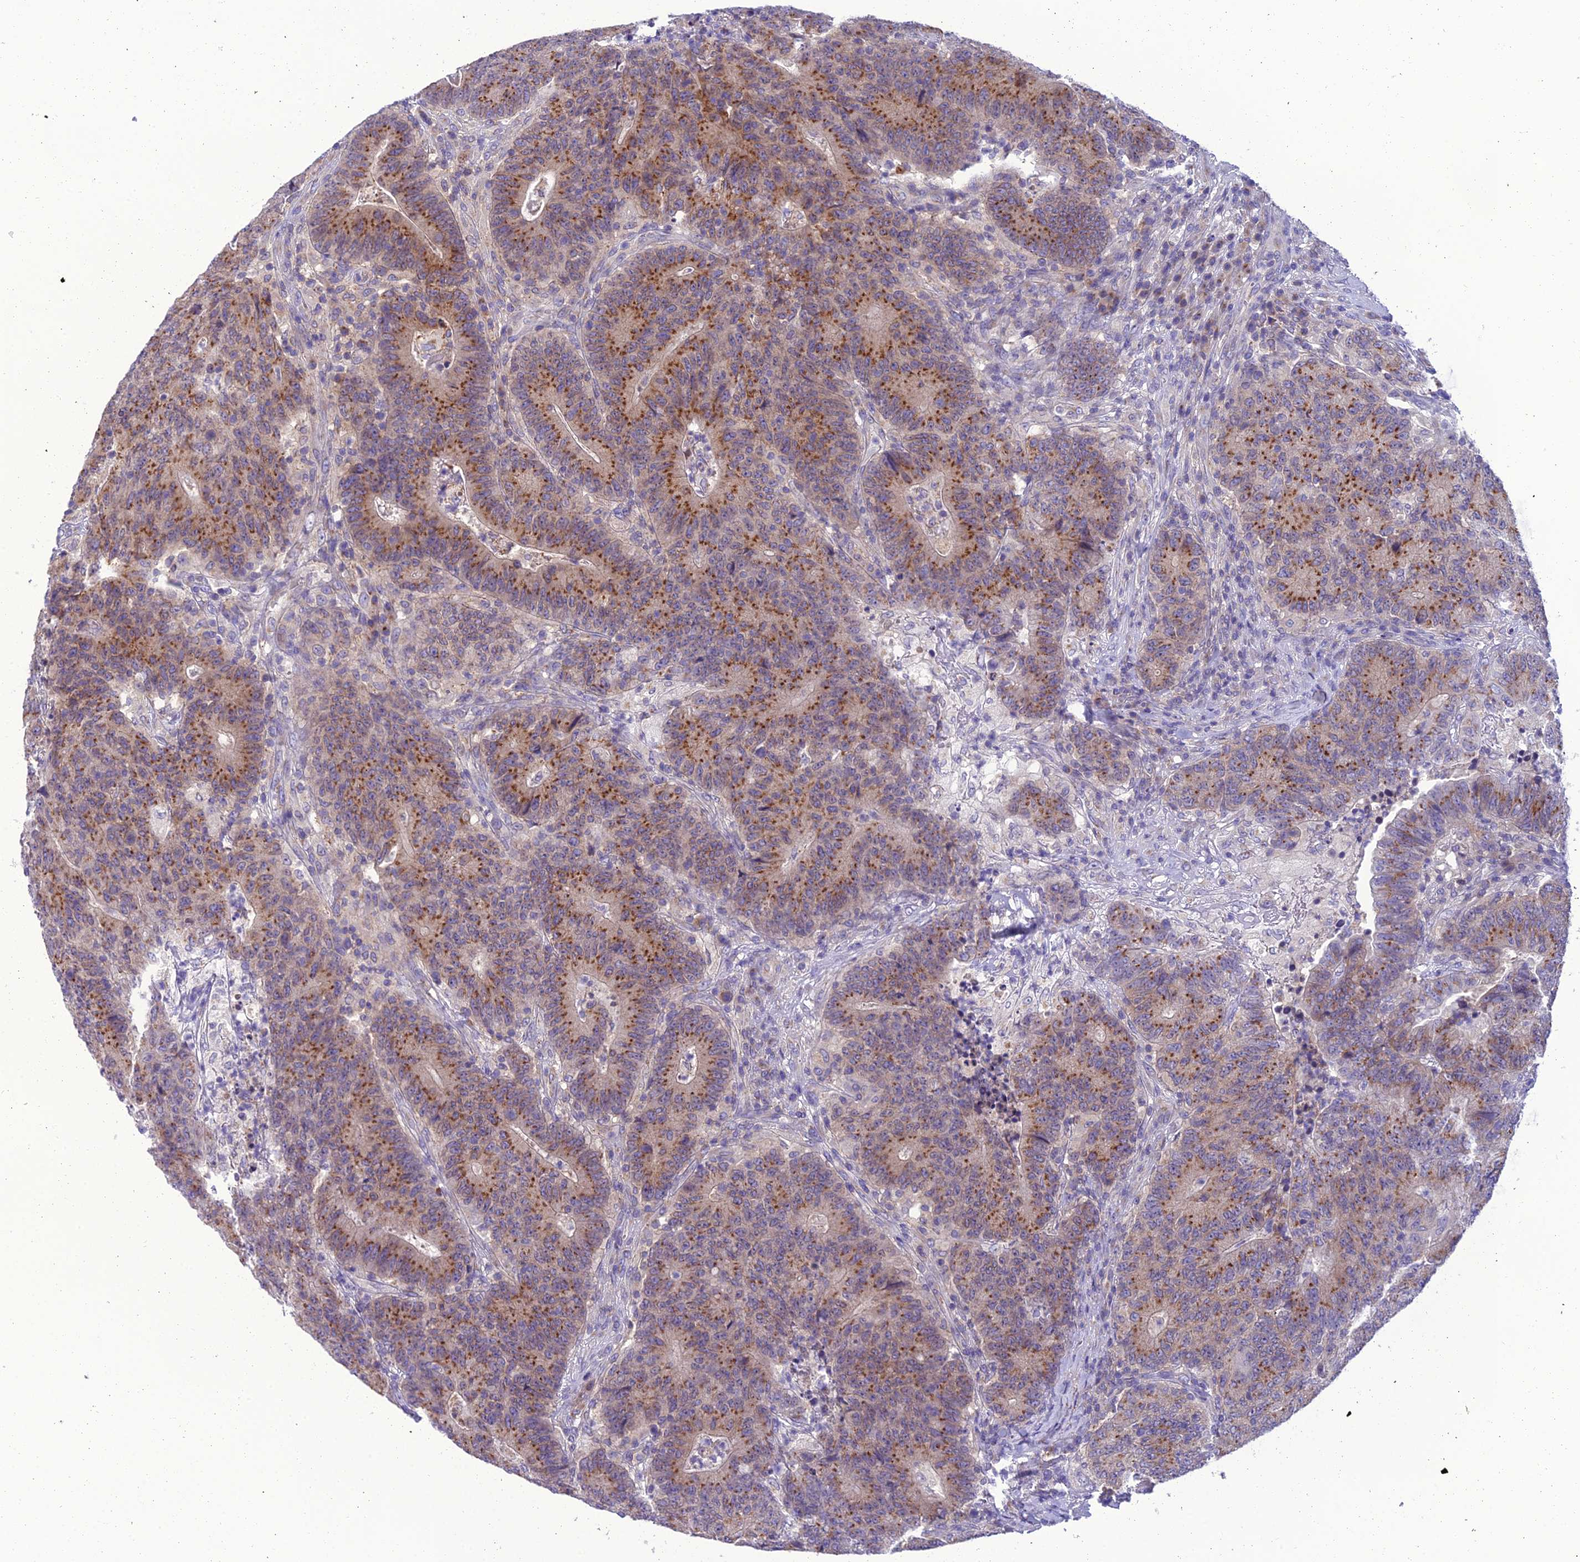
{"staining": {"intensity": "moderate", "quantity": ">75%", "location": "cytoplasmic/membranous"}, "tissue": "colorectal cancer", "cell_type": "Tumor cells", "image_type": "cancer", "snomed": [{"axis": "morphology", "description": "Adenocarcinoma, NOS"}, {"axis": "topography", "description": "Colon"}], "caption": "A brown stain shows moderate cytoplasmic/membranous staining of a protein in adenocarcinoma (colorectal) tumor cells.", "gene": "GOLPH3", "patient": {"sex": "female", "age": 75}}